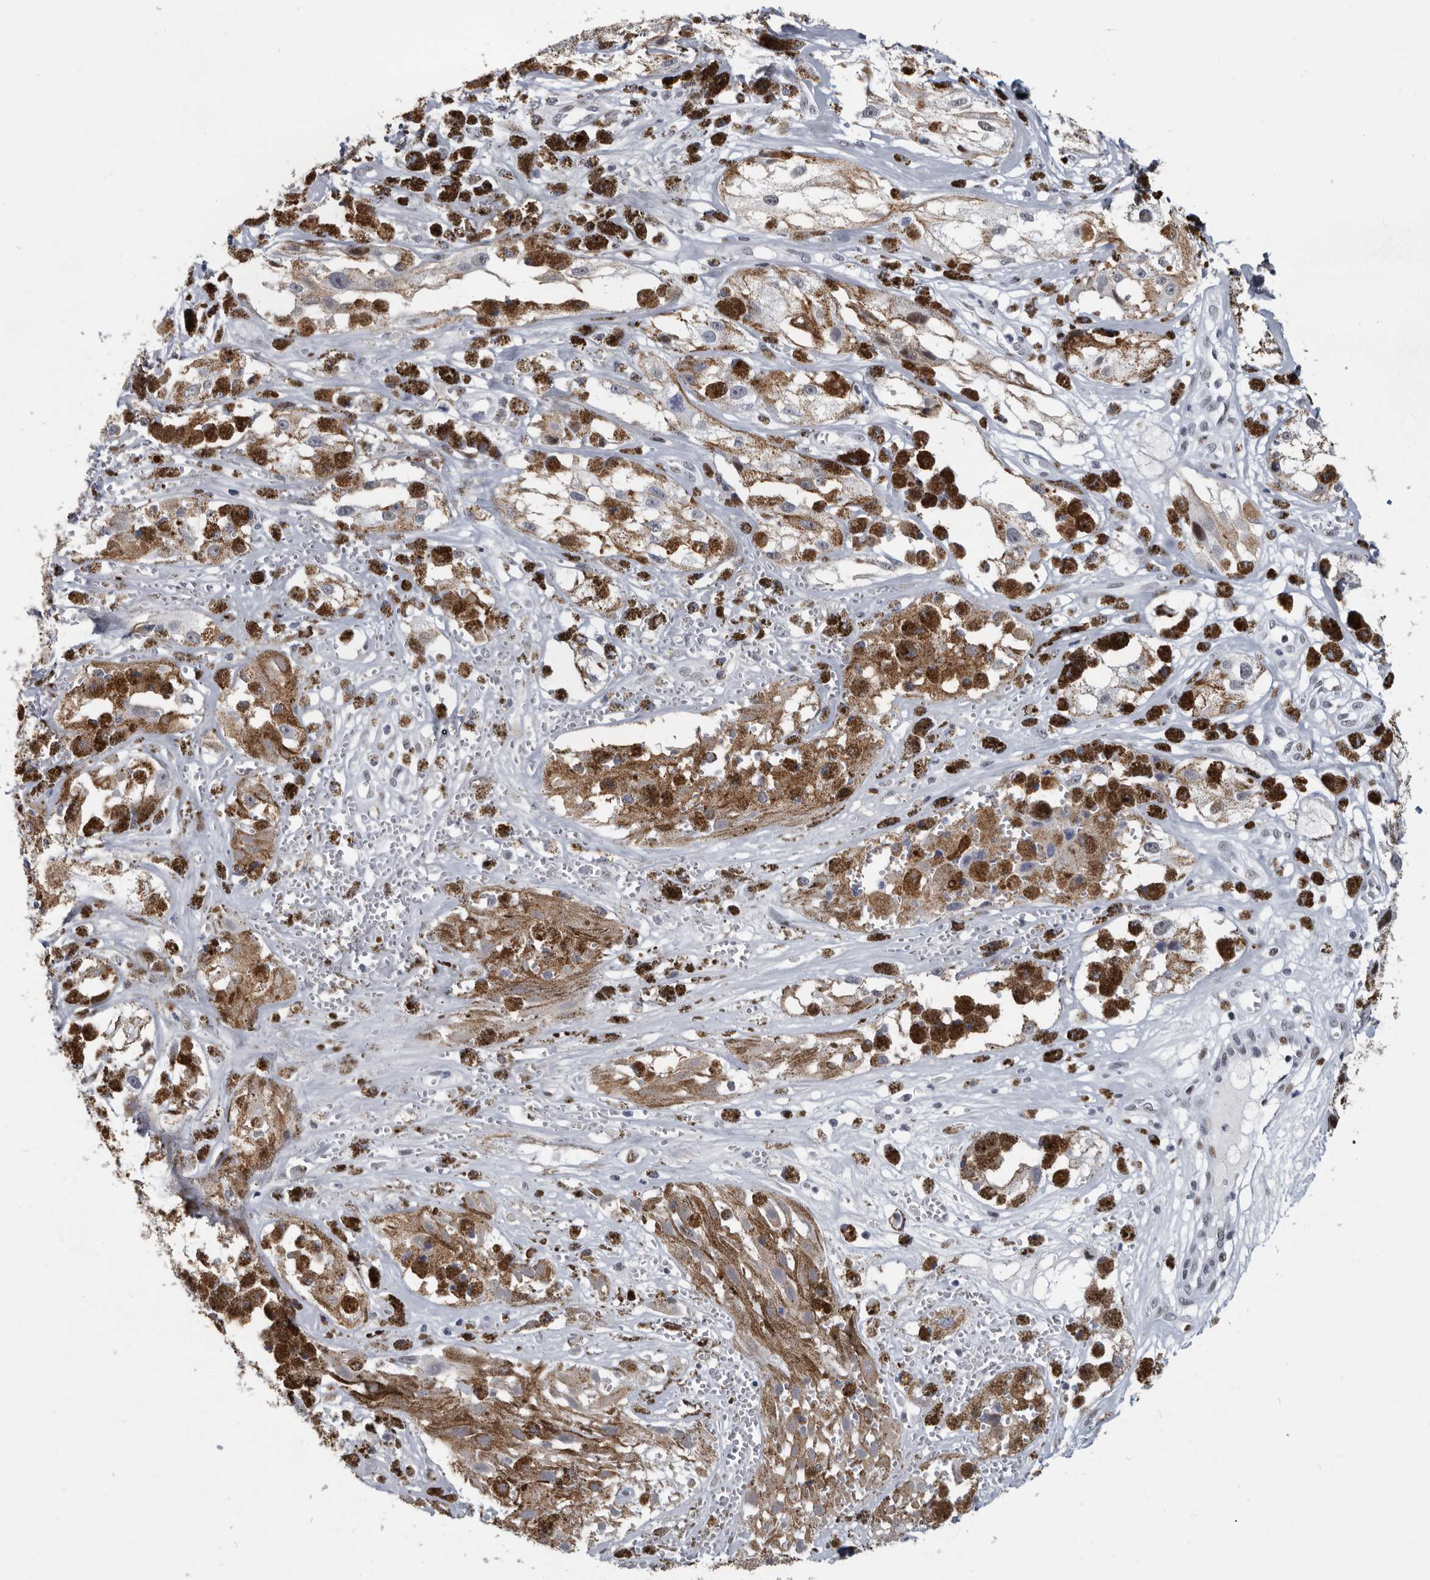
{"staining": {"intensity": "weak", "quantity": ">75%", "location": "cytoplasmic/membranous"}, "tissue": "melanoma", "cell_type": "Tumor cells", "image_type": "cancer", "snomed": [{"axis": "morphology", "description": "Malignant melanoma, NOS"}, {"axis": "topography", "description": "Skin"}], "caption": "Immunohistochemistry photomicrograph of melanoma stained for a protein (brown), which reveals low levels of weak cytoplasmic/membranous staining in approximately >75% of tumor cells.", "gene": "WRAP73", "patient": {"sex": "male", "age": 88}}